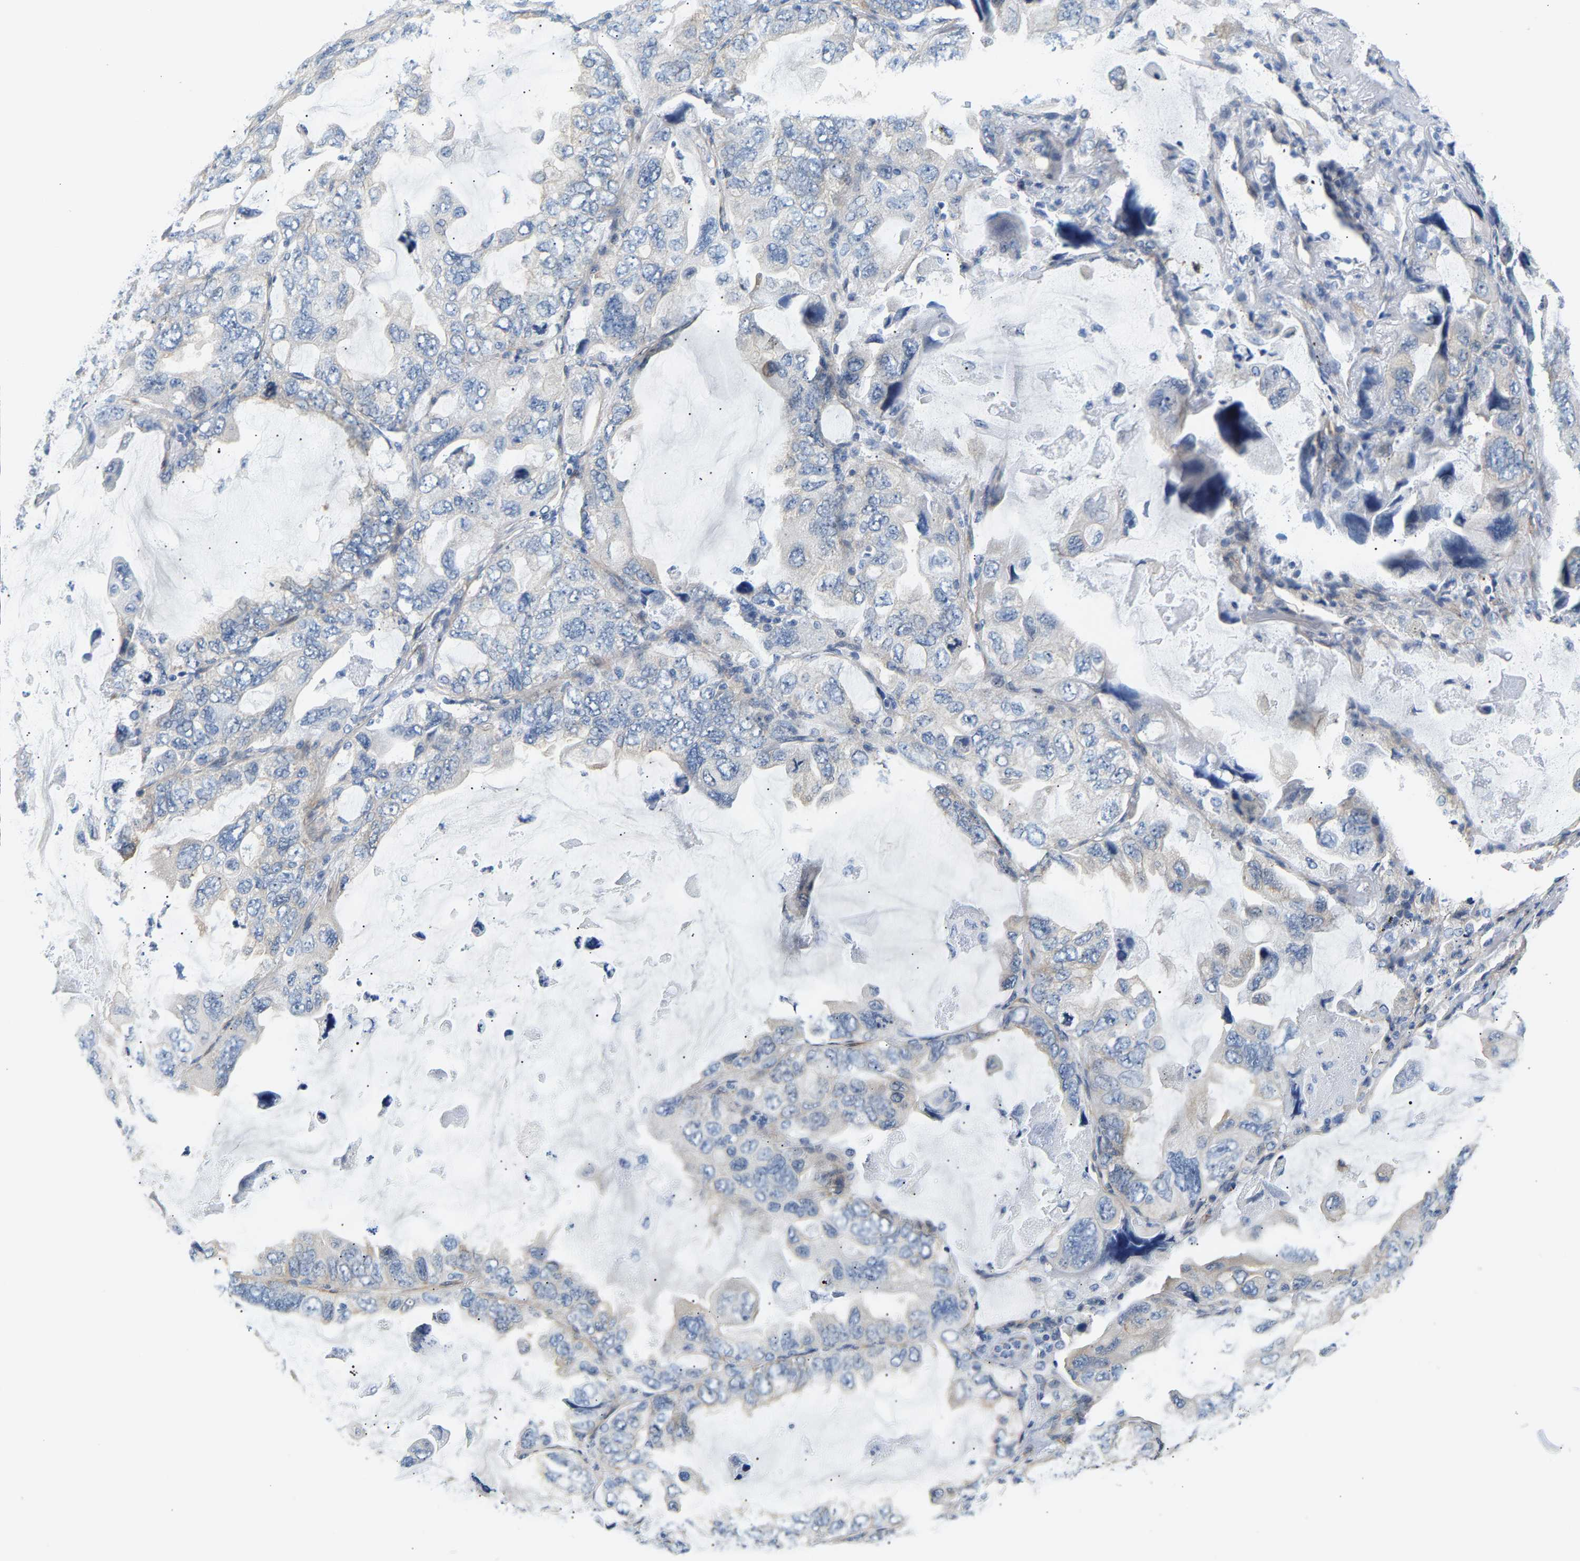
{"staining": {"intensity": "negative", "quantity": "none", "location": "none"}, "tissue": "lung cancer", "cell_type": "Tumor cells", "image_type": "cancer", "snomed": [{"axis": "morphology", "description": "Squamous cell carcinoma, NOS"}, {"axis": "topography", "description": "Lung"}], "caption": "Protein analysis of lung cancer demonstrates no significant expression in tumor cells.", "gene": "PAWR", "patient": {"sex": "female", "age": 73}}